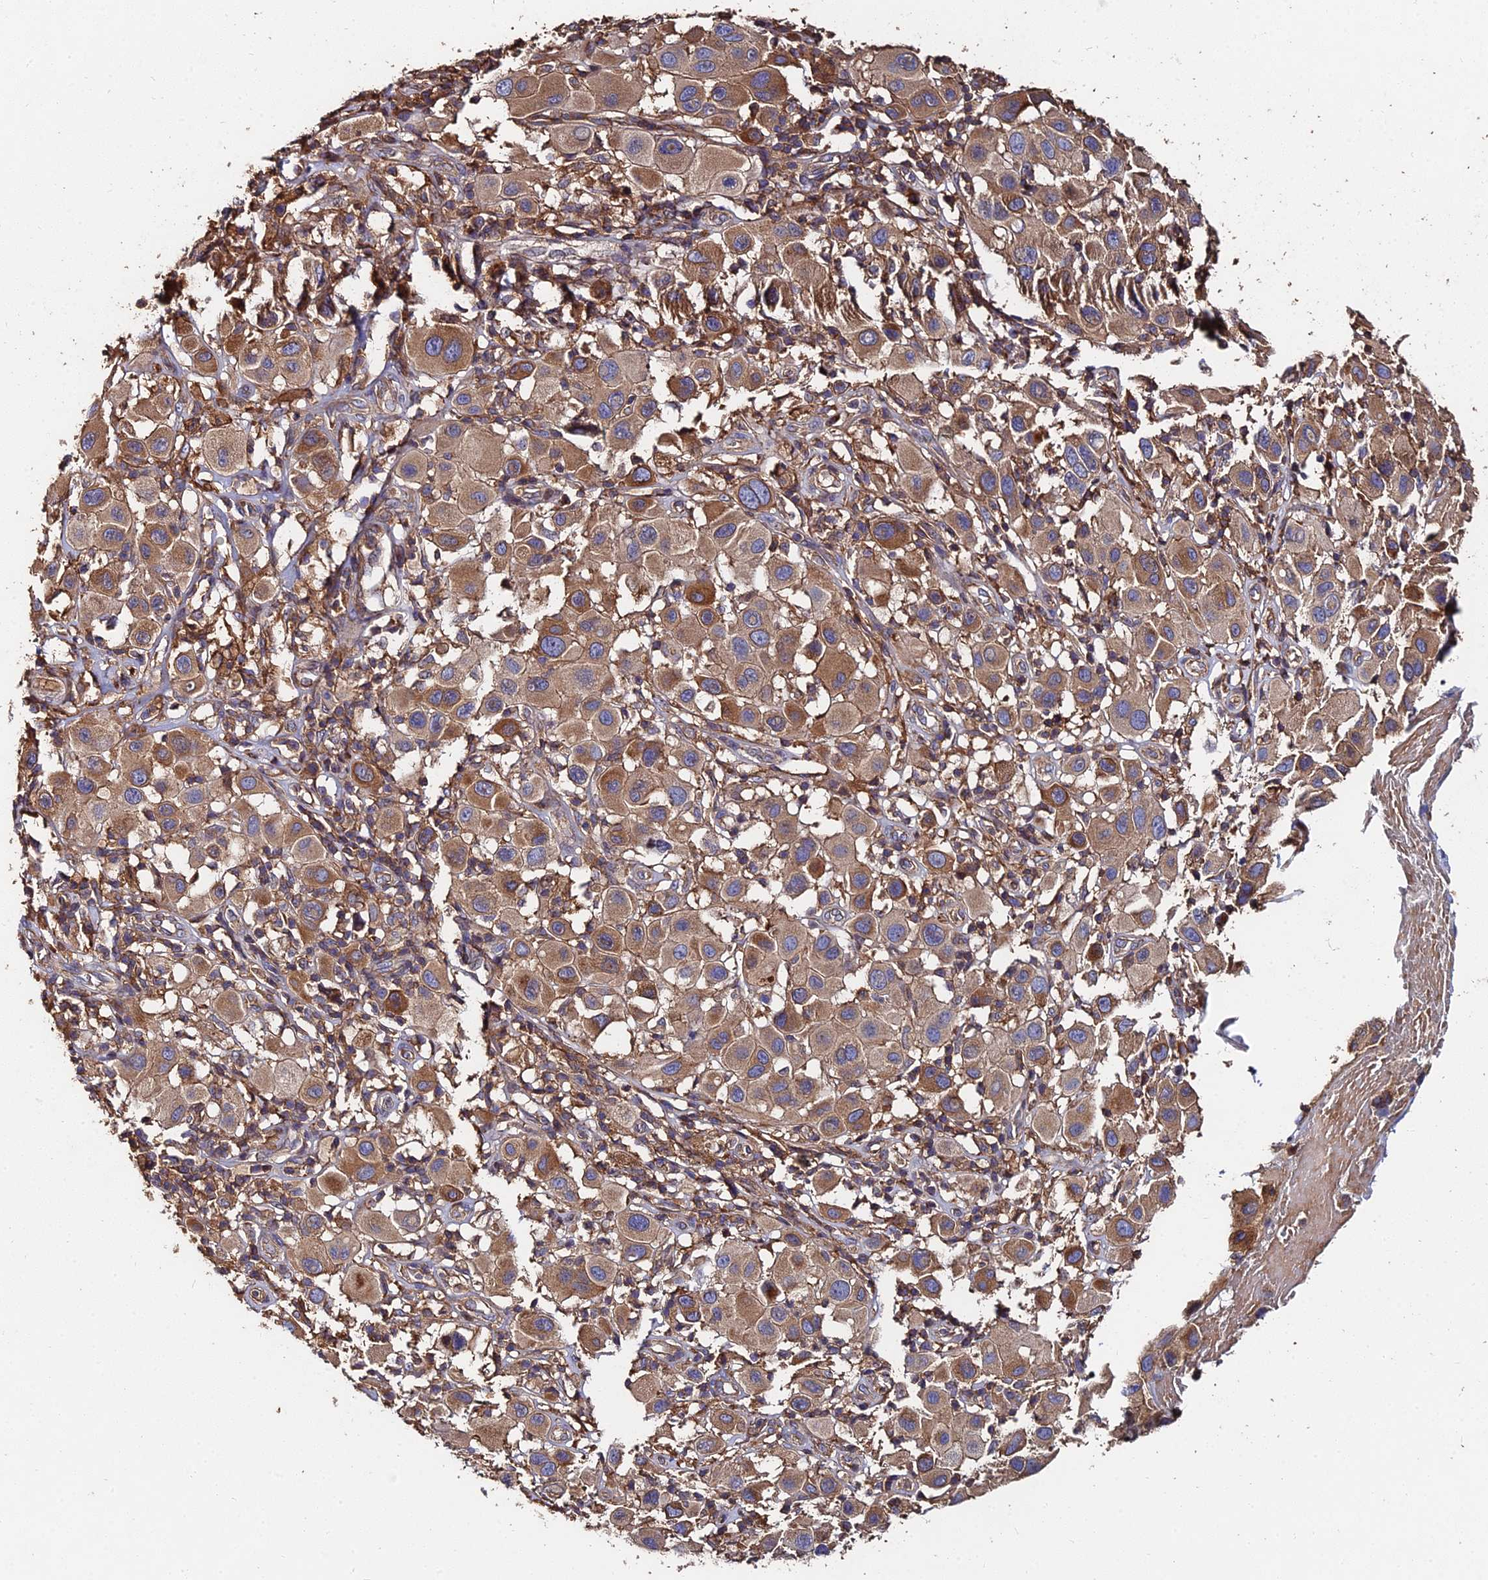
{"staining": {"intensity": "moderate", "quantity": ">75%", "location": "cytoplasmic/membranous"}, "tissue": "melanoma", "cell_type": "Tumor cells", "image_type": "cancer", "snomed": [{"axis": "morphology", "description": "Malignant melanoma, Metastatic site"}, {"axis": "topography", "description": "Skin"}], "caption": "Melanoma tissue displays moderate cytoplasmic/membranous positivity in approximately >75% of tumor cells, visualized by immunohistochemistry.", "gene": "EXT1", "patient": {"sex": "male", "age": 41}}